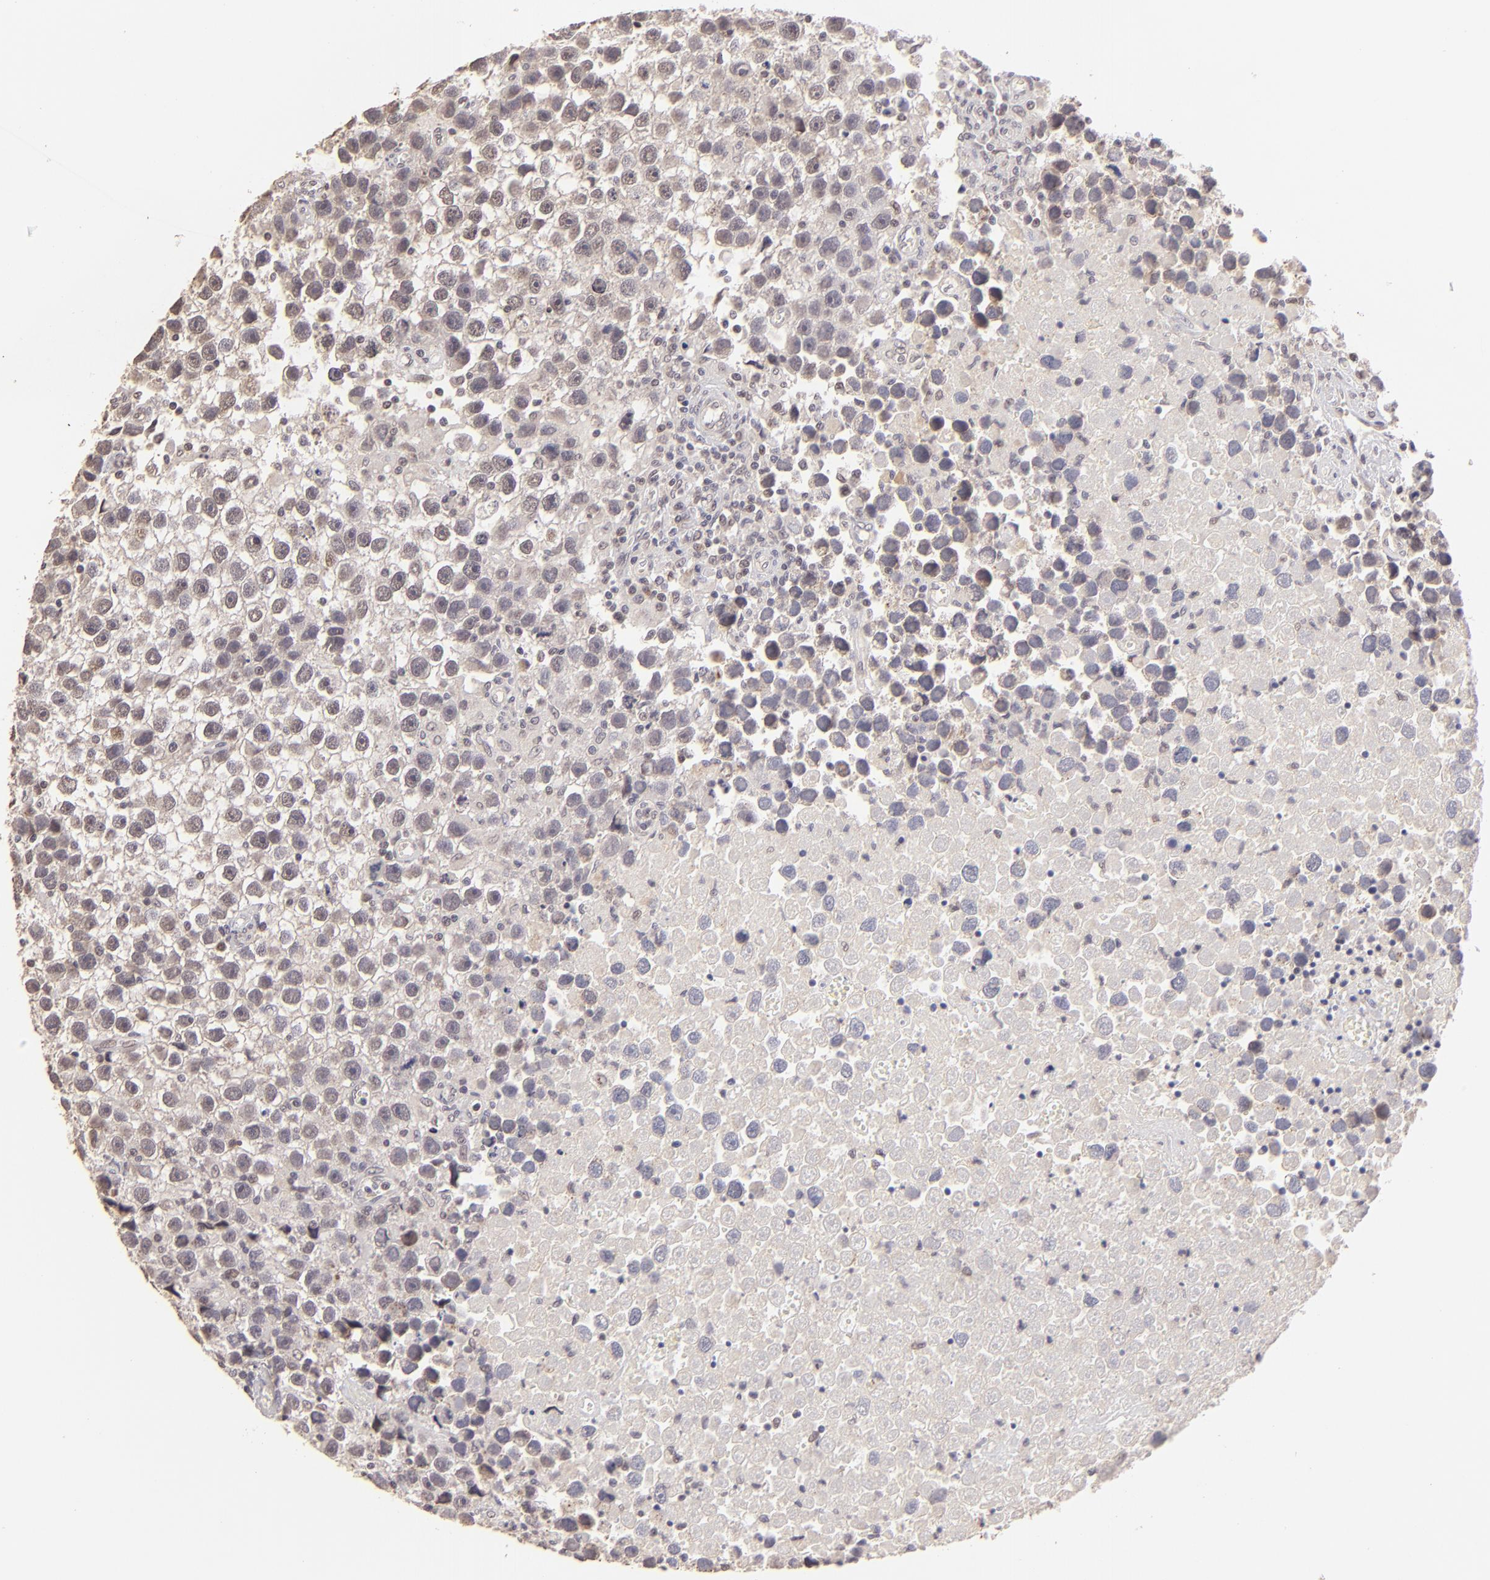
{"staining": {"intensity": "weak", "quantity": ">75%", "location": "cytoplasmic/membranous,nuclear"}, "tissue": "testis cancer", "cell_type": "Tumor cells", "image_type": "cancer", "snomed": [{"axis": "morphology", "description": "Seminoma, NOS"}, {"axis": "topography", "description": "Testis"}], "caption": "This is an image of immunohistochemistry (IHC) staining of seminoma (testis), which shows weak expression in the cytoplasmic/membranous and nuclear of tumor cells.", "gene": "CLDN1", "patient": {"sex": "male", "age": 43}}